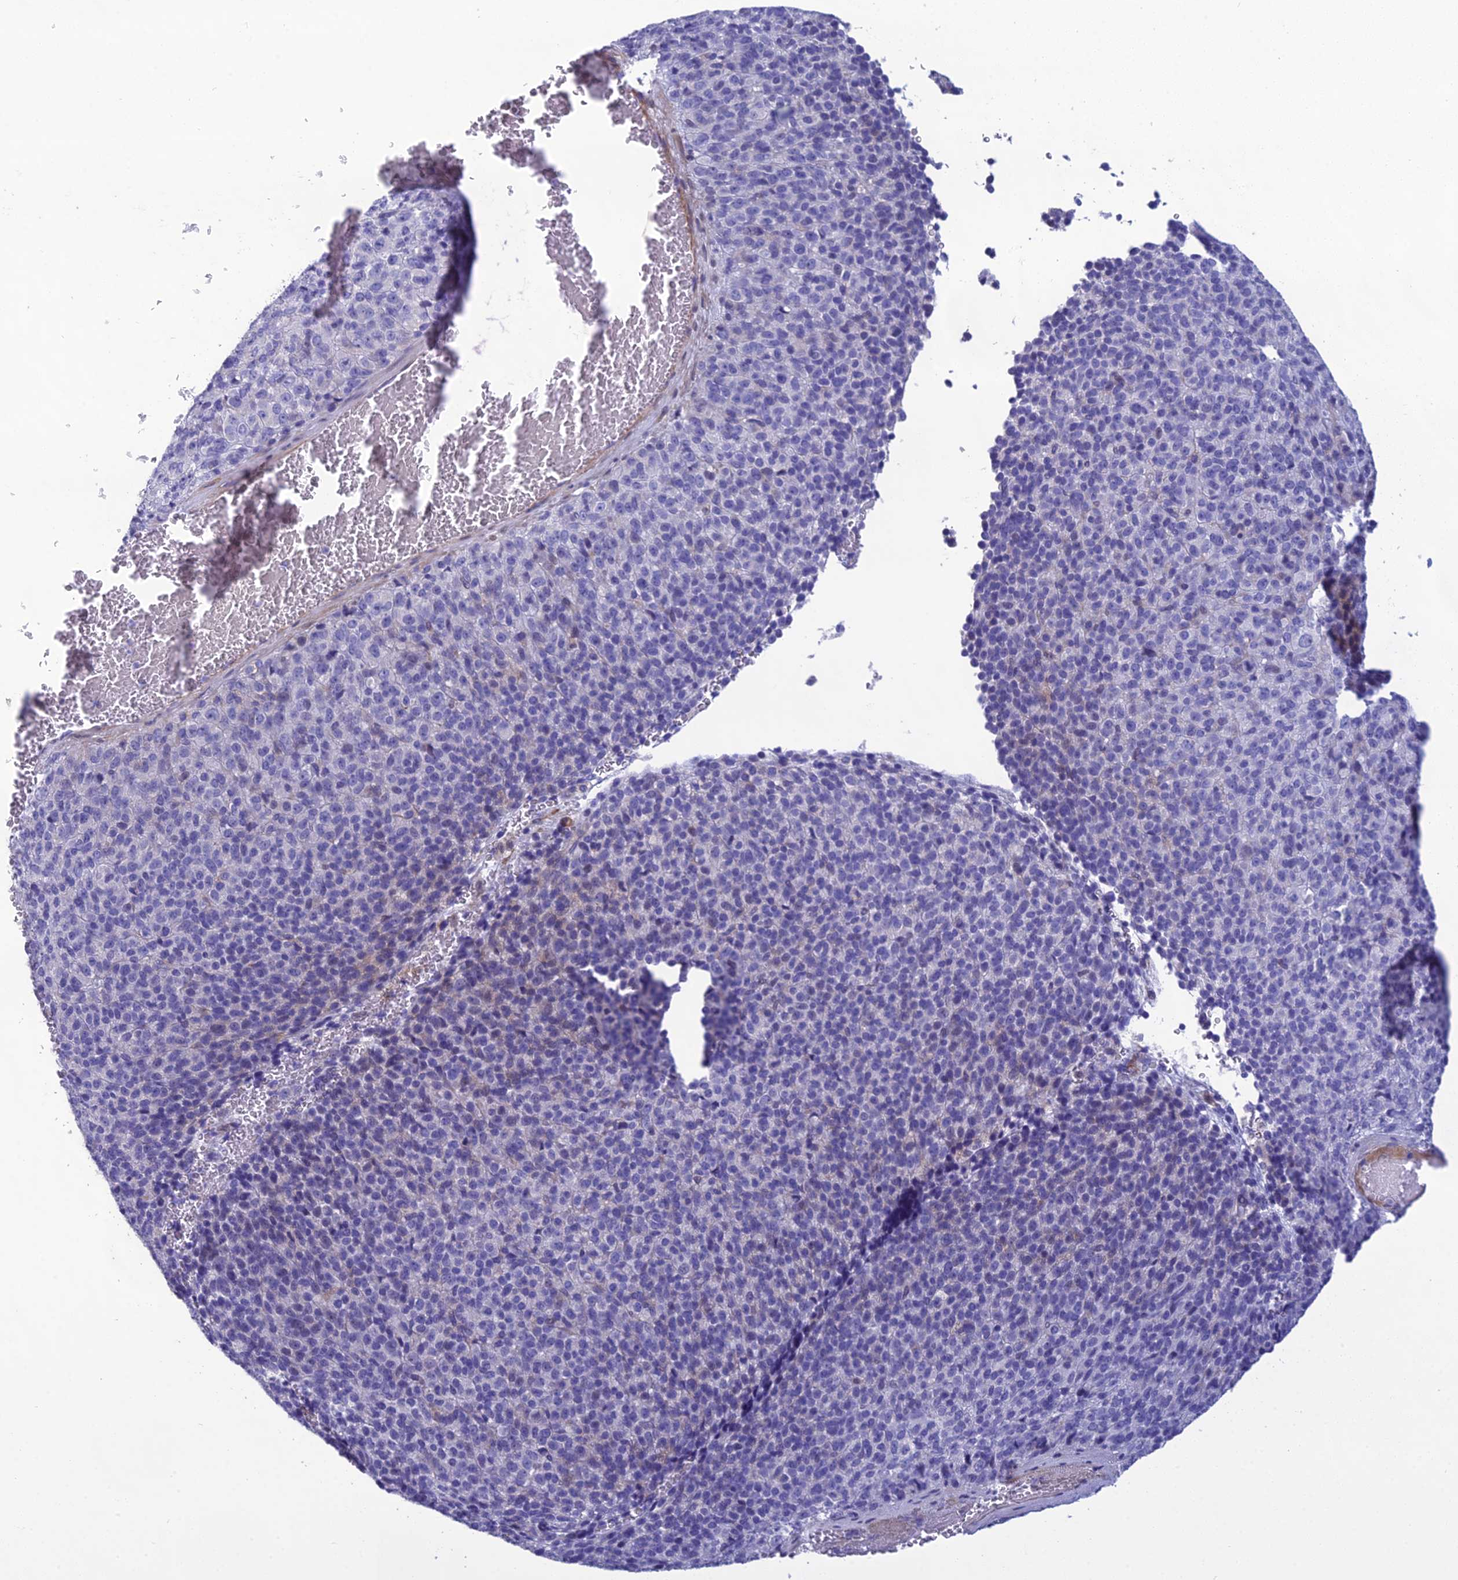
{"staining": {"intensity": "negative", "quantity": "none", "location": "none"}, "tissue": "melanoma", "cell_type": "Tumor cells", "image_type": "cancer", "snomed": [{"axis": "morphology", "description": "Malignant melanoma, Metastatic site"}, {"axis": "topography", "description": "Brain"}], "caption": "Micrograph shows no significant protein staining in tumor cells of malignant melanoma (metastatic site). (Brightfield microscopy of DAB (3,3'-diaminobenzidine) immunohistochemistry at high magnification).", "gene": "OR56B1", "patient": {"sex": "female", "age": 56}}